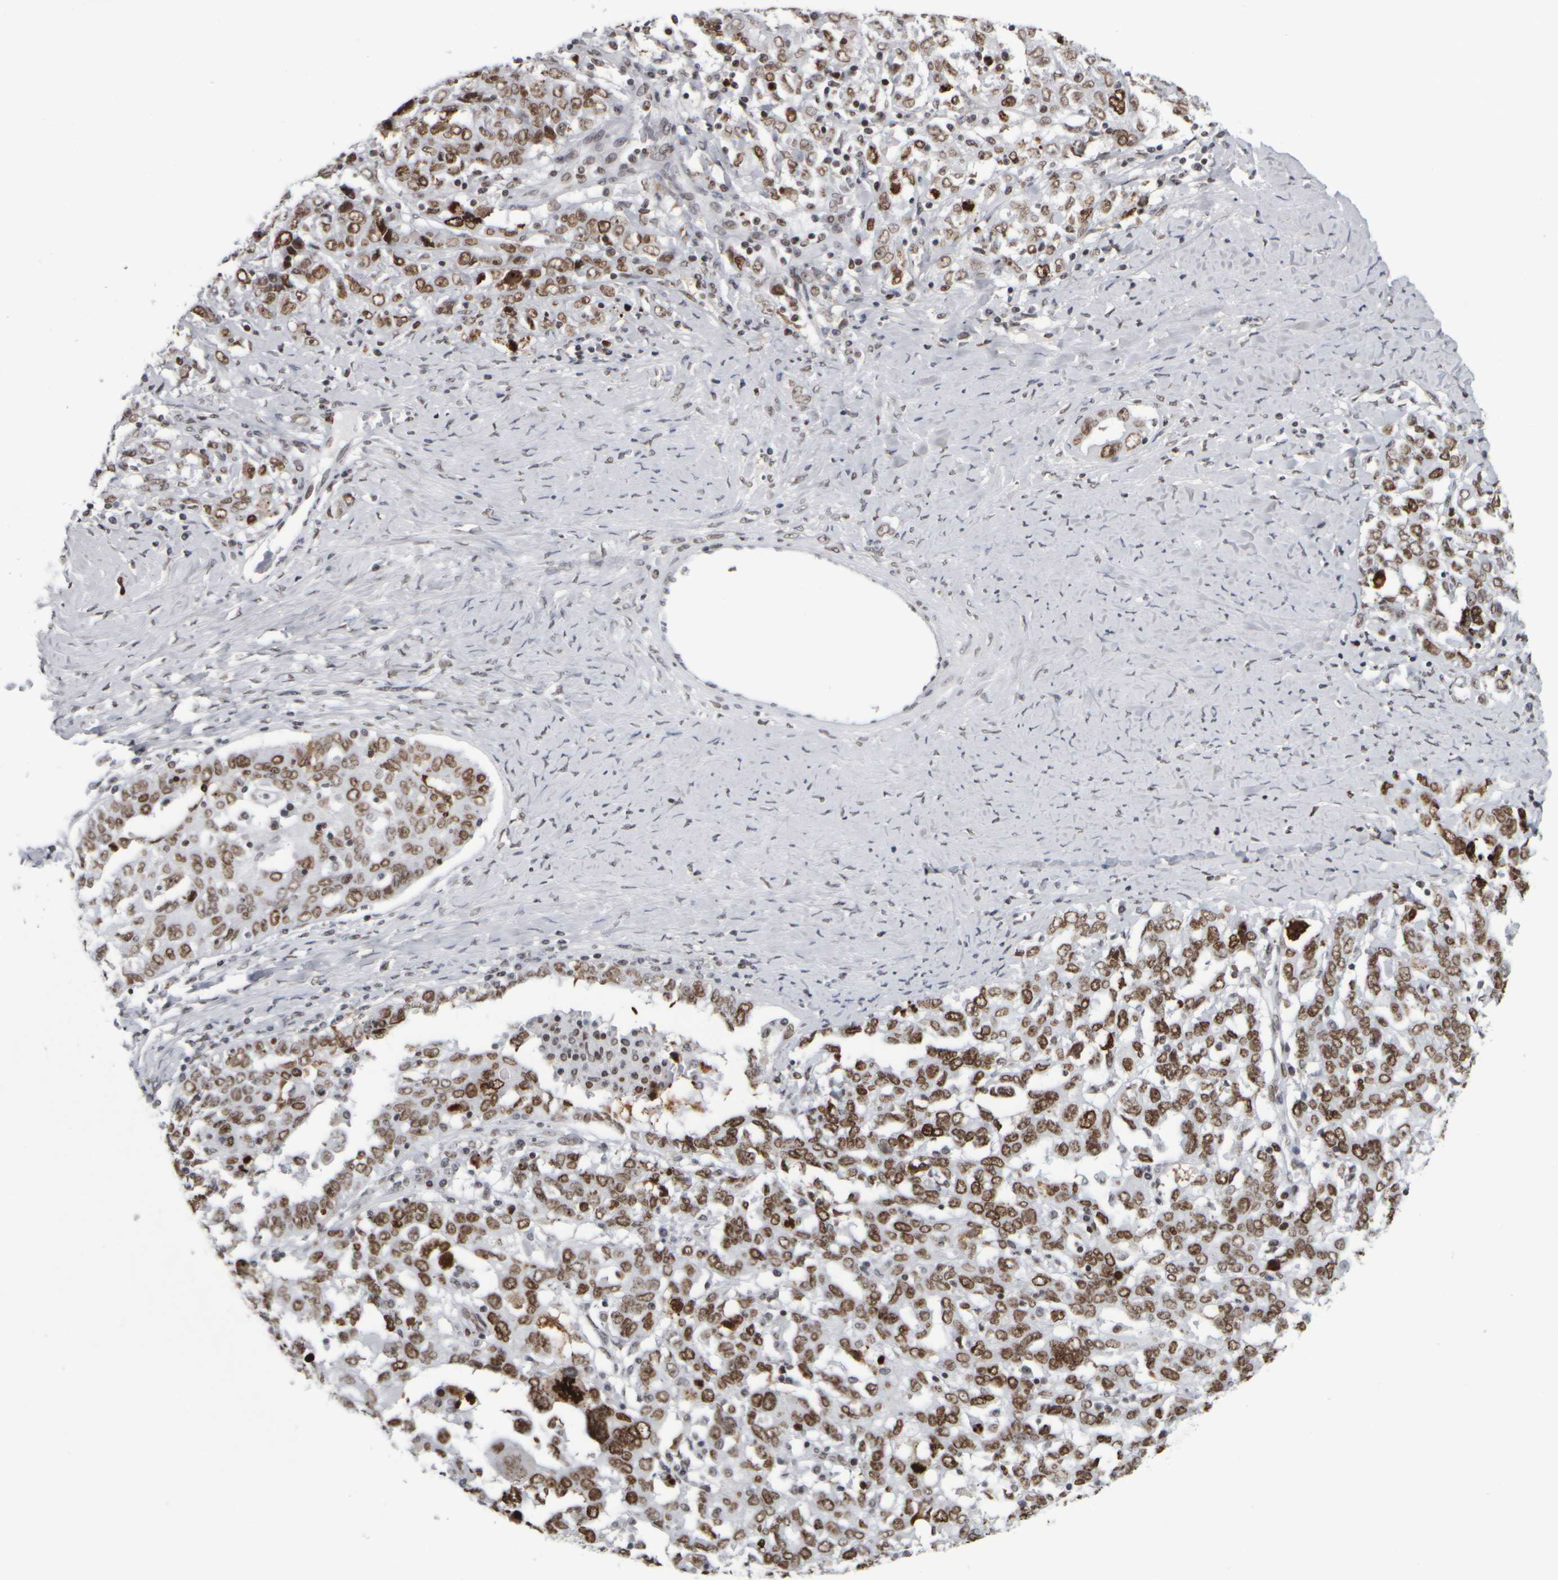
{"staining": {"intensity": "moderate", "quantity": ">75%", "location": "nuclear"}, "tissue": "ovarian cancer", "cell_type": "Tumor cells", "image_type": "cancer", "snomed": [{"axis": "morphology", "description": "Carcinoma, endometroid"}, {"axis": "topography", "description": "Ovary"}], "caption": "Moderate nuclear positivity for a protein is appreciated in about >75% of tumor cells of ovarian cancer using IHC.", "gene": "TOP2B", "patient": {"sex": "female", "age": 62}}